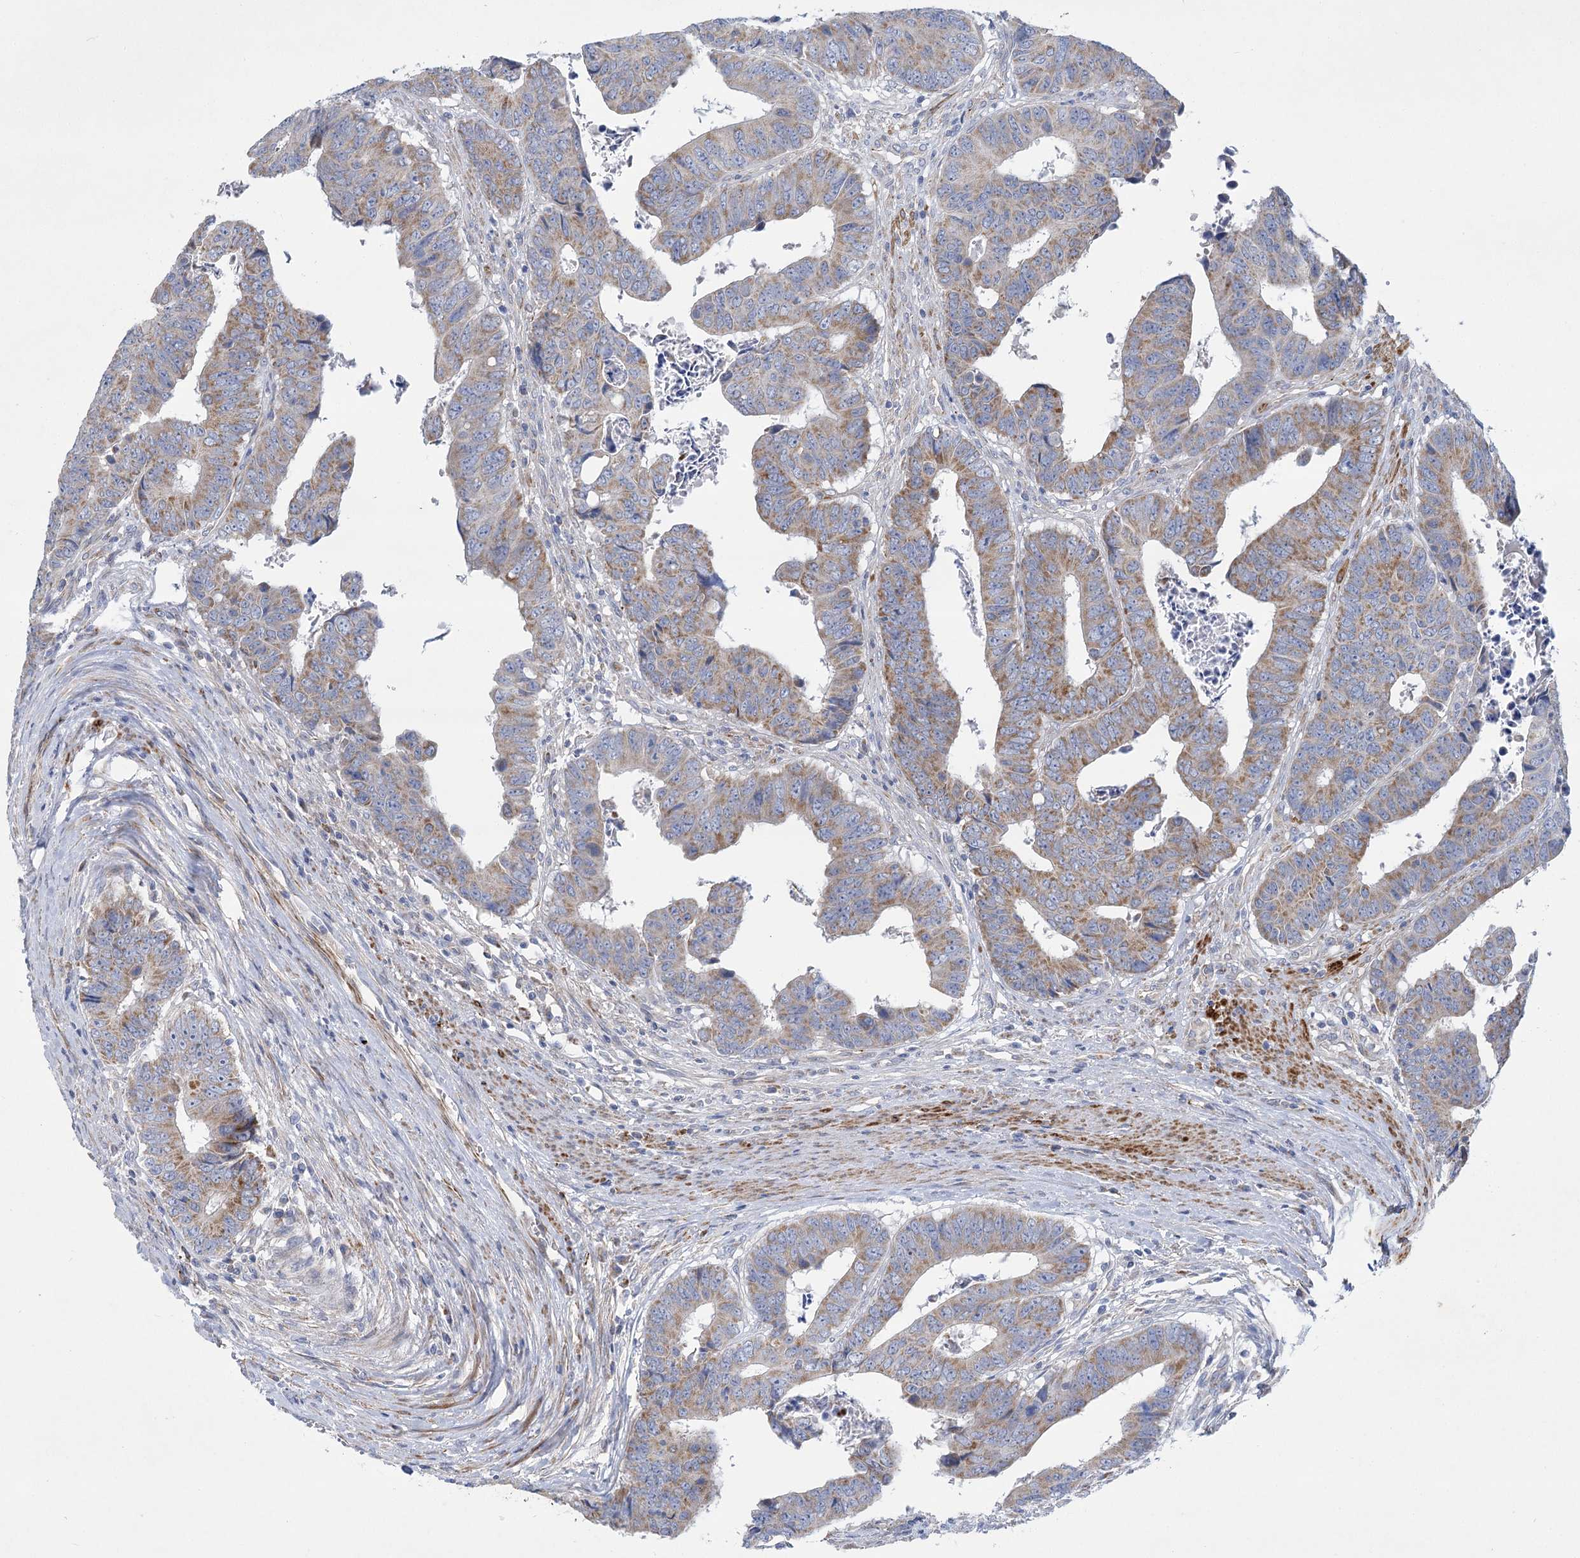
{"staining": {"intensity": "moderate", "quantity": ">75%", "location": "cytoplasmic/membranous"}, "tissue": "colorectal cancer", "cell_type": "Tumor cells", "image_type": "cancer", "snomed": [{"axis": "morphology", "description": "Adenocarcinoma, NOS"}, {"axis": "topography", "description": "Rectum"}], "caption": "A histopathology image of human colorectal adenocarcinoma stained for a protein reveals moderate cytoplasmic/membranous brown staining in tumor cells.", "gene": "DHTKD1", "patient": {"sex": "male", "age": 84}}